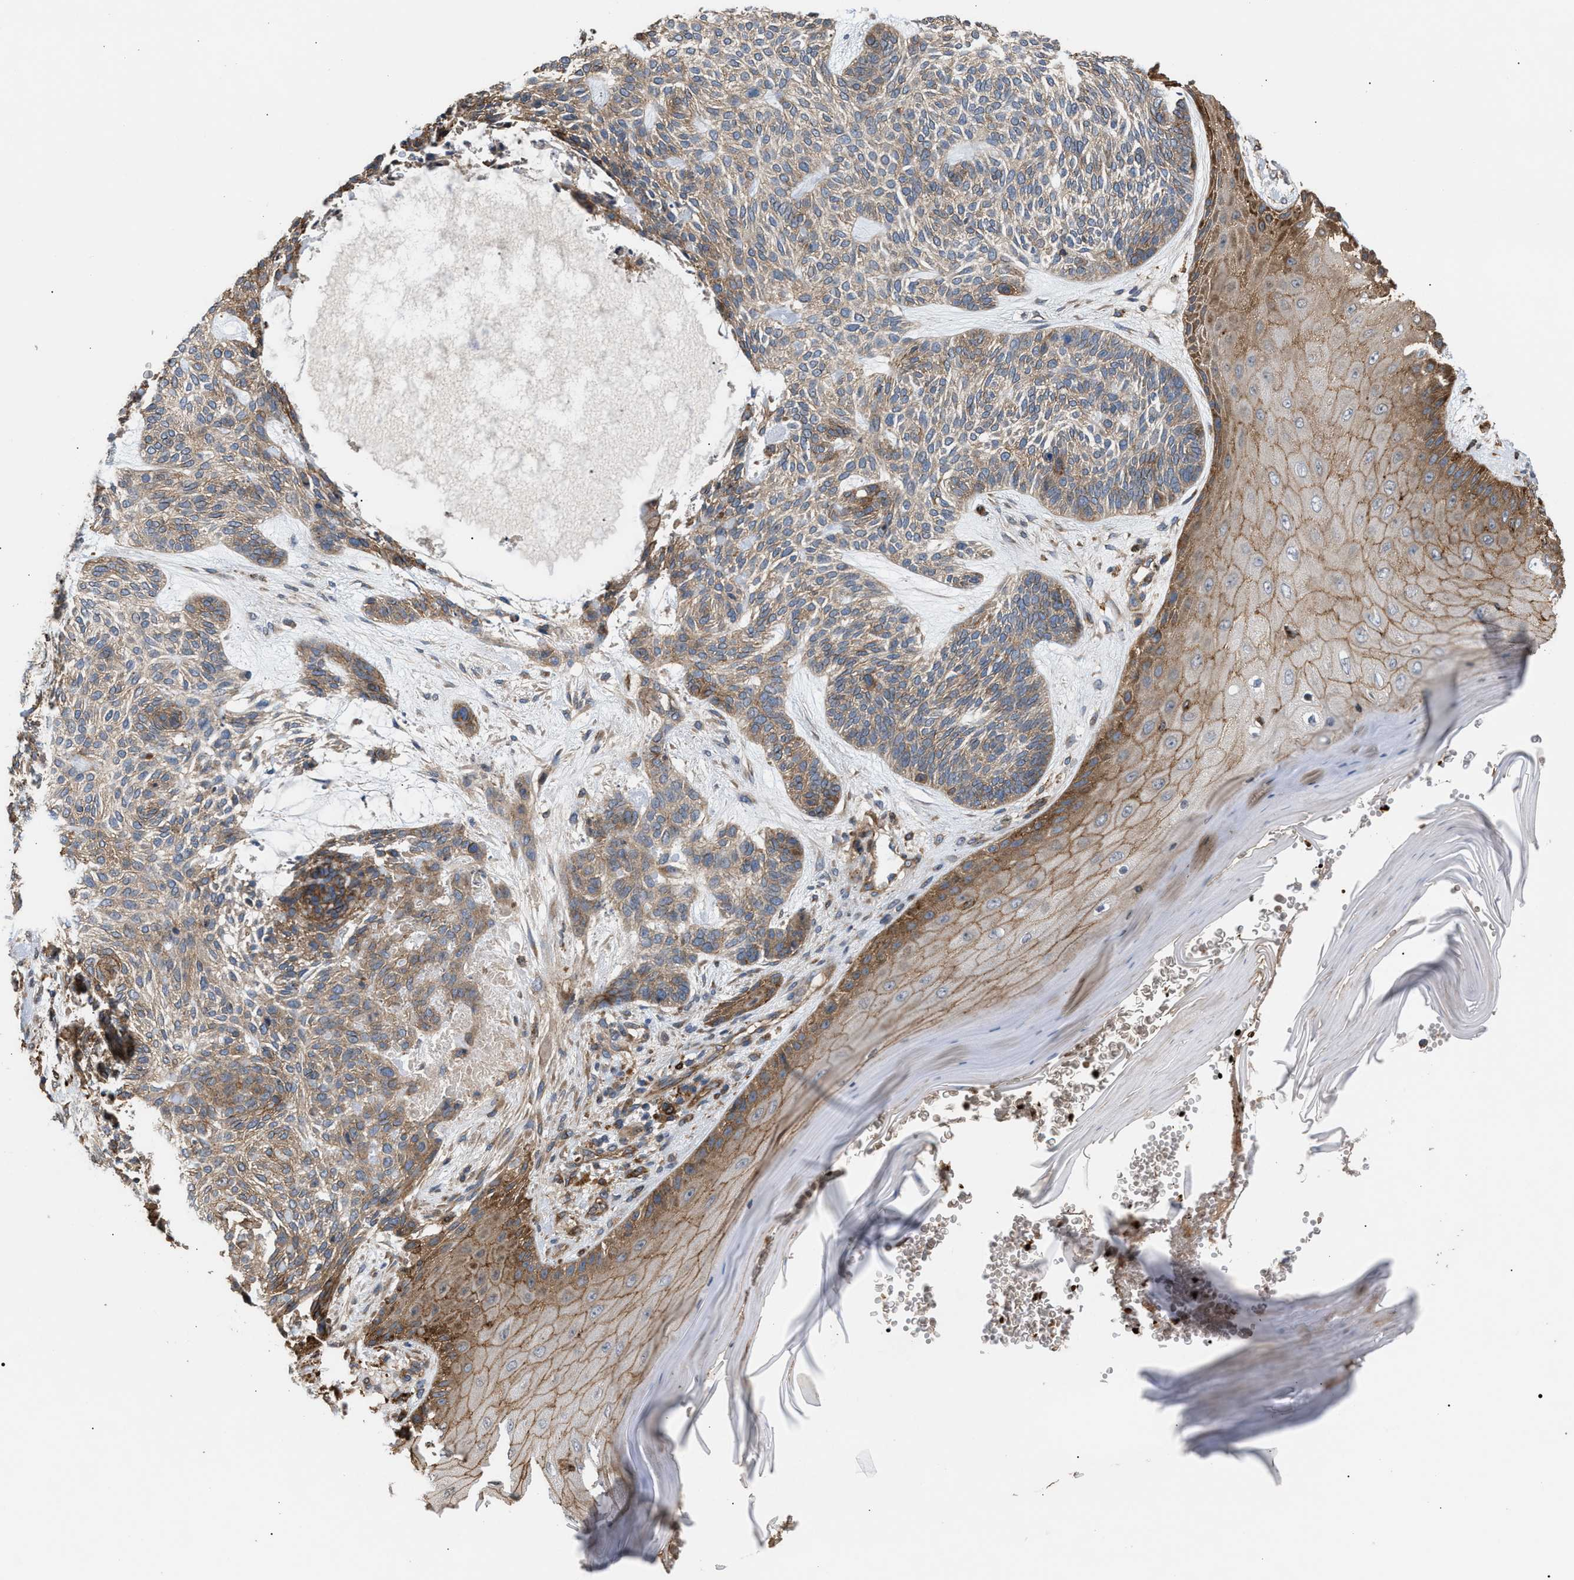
{"staining": {"intensity": "weak", "quantity": ">75%", "location": "cytoplasmic/membranous"}, "tissue": "skin cancer", "cell_type": "Tumor cells", "image_type": "cancer", "snomed": [{"axis": "morphology", "description": "Basal cell carcinoma"}, {"axis": "topography", "description": "Skin"}], "caption": "IHC staining of skin cancer (basal cell carcinoma), which demonstrates low levels of weak cytoplasmic/membranous positivity in about >75% of tumor cells indicating weak cytoplasmic/membranous protein expression. The staining was performed using DAB (brown) for protein detection and nuclei were counterstained in hematoxylin (blue).", "gene": "GCC1", "patient": {"sex": "male", "age": 55}}